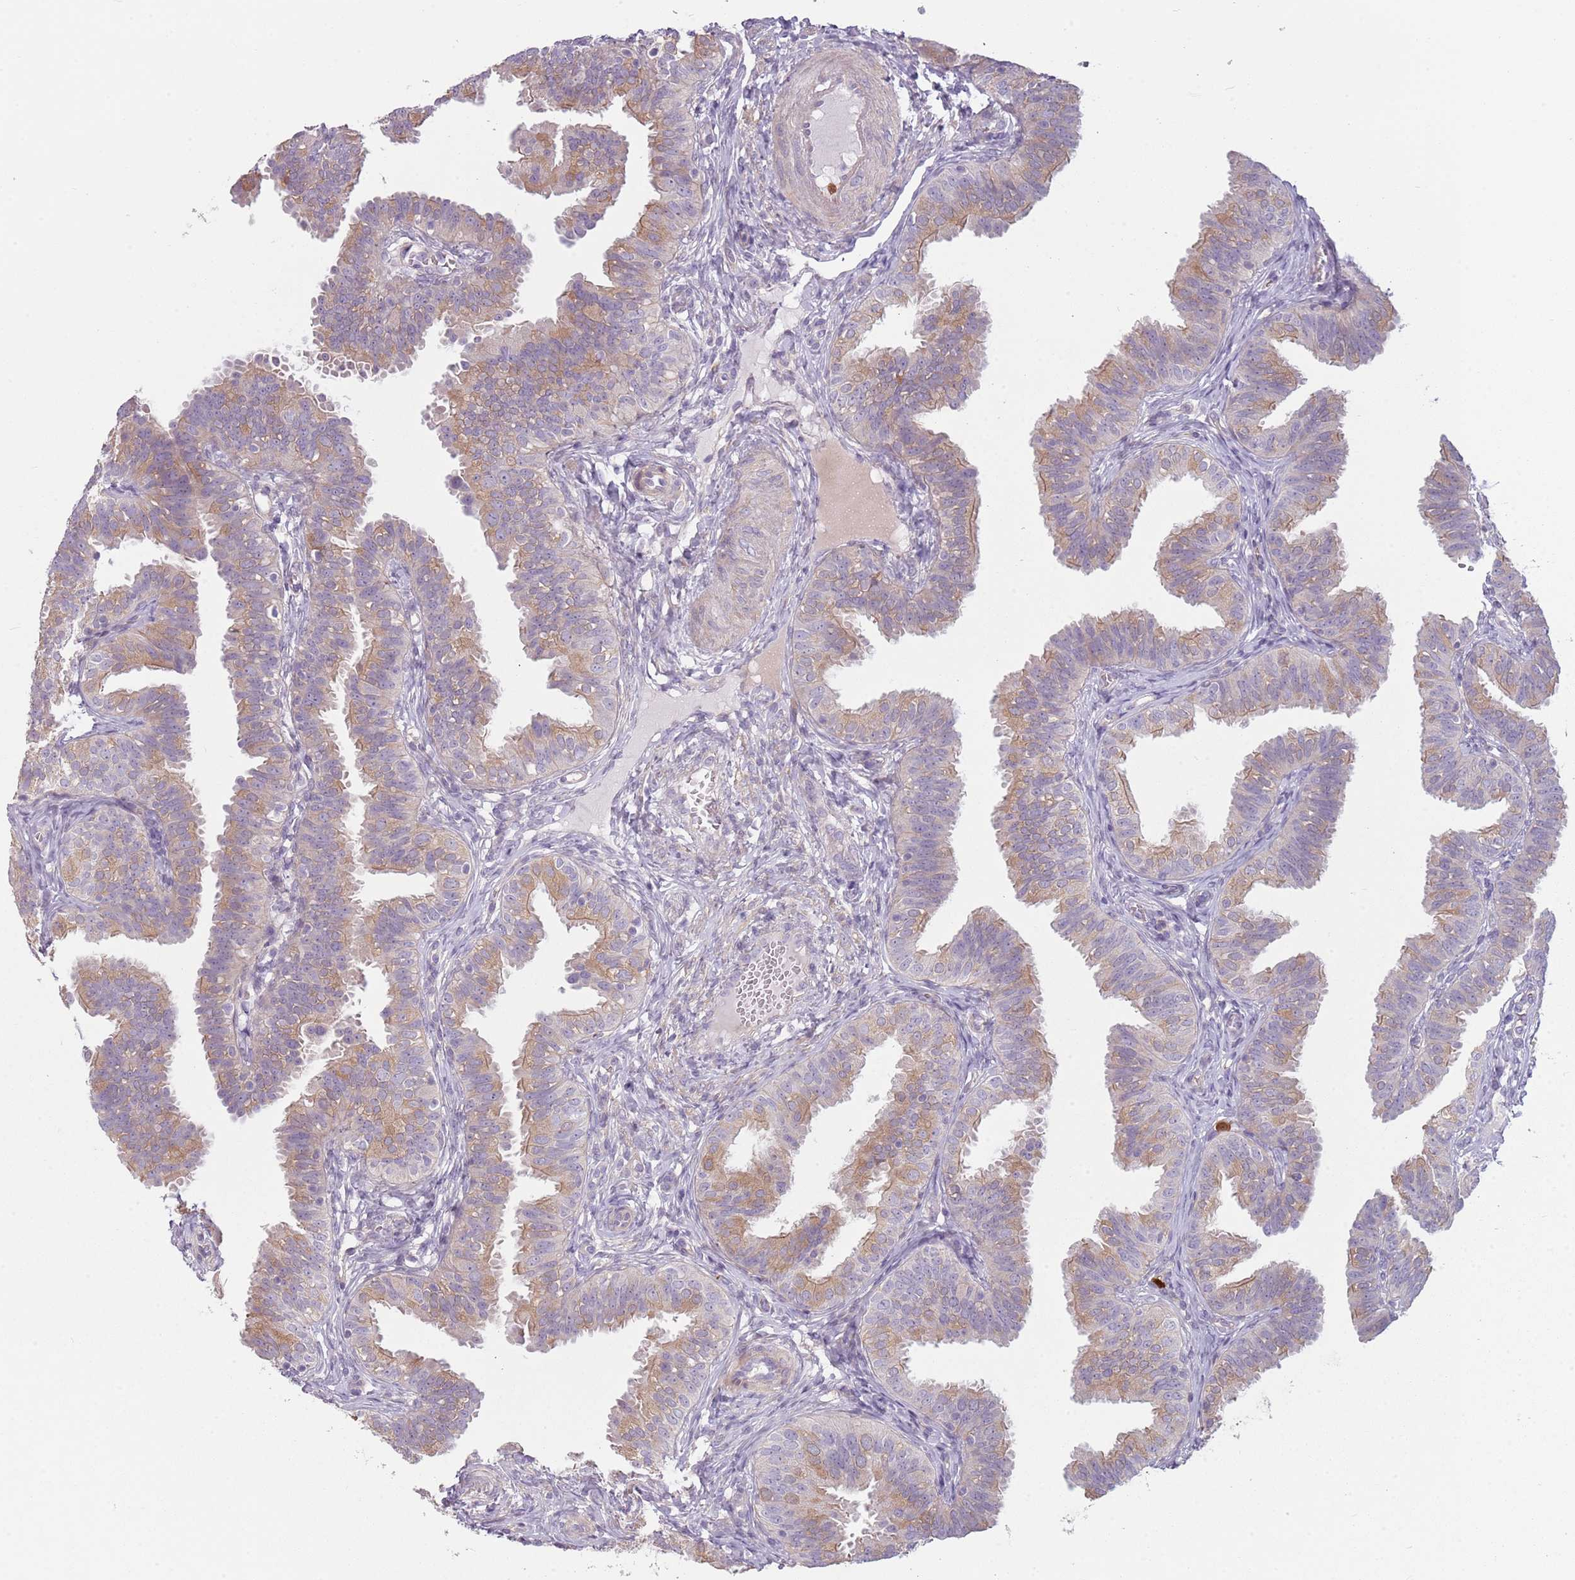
{"staining": {"intensity": "weak", "quantity": "25%-75%", "location": "cytoplasmic/membranous"}, "tissue": "fallopian tube", "cell_type": "Glandular cells", "image_type": "normal", "snomed": [{"axis": "morphology", "description": "Normal tissue, NOS"}, {"axis": "topography", "description": "Fallopian tube"}], "caption": "Protein expression analysis of benign fallopian tube demonstrates weak cytoplasmic/membranous staining in about 25%-75% of glandular cells.", "gene": "SPAG4", "patient": {"sex": "female", "age": 35}}